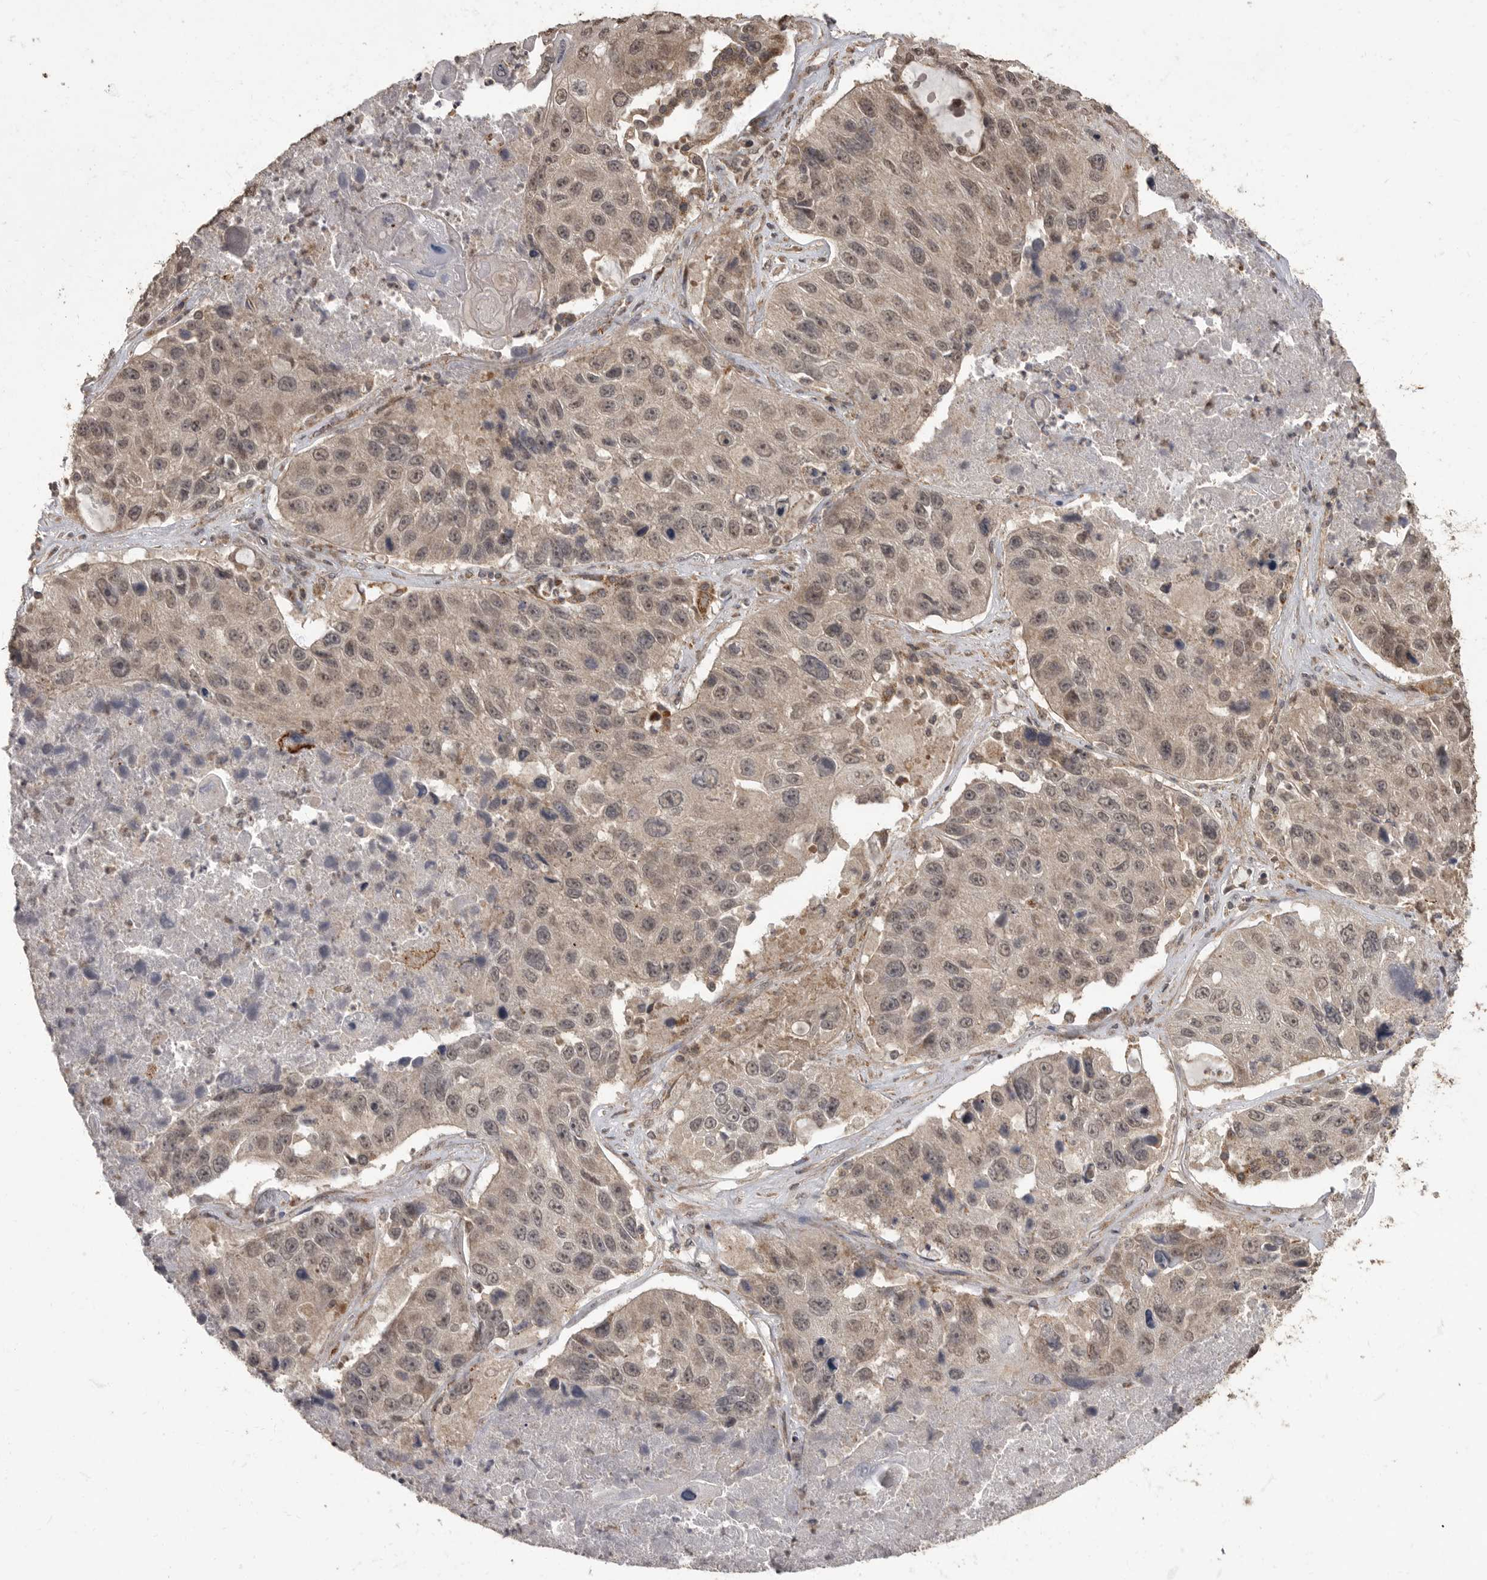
{"staining": {"intensity": "weak", "quantity": ">75%", "location": "cytoplasmic/membranous,nuclear"}, "tissue": "lung cancer", "cell_type": "Tumor cells", "image_type": "cancer", "snomed": [{"axis": "morphology", "description": "Squamous cell carcinoma, NOS"}, {"axis": "topography", "description": "Lung"}], "caption": "This image demonstrates squamous cell carcinoma (lung) stained with IHC to label a protein in brown. The cytoplasmic/membranous and nuclear of tumor cells show weak positivity for the protein. Nuclei are counter-stained blue.", "gene": "MAFG", "patient": {"sex": "male", "age": 61}}